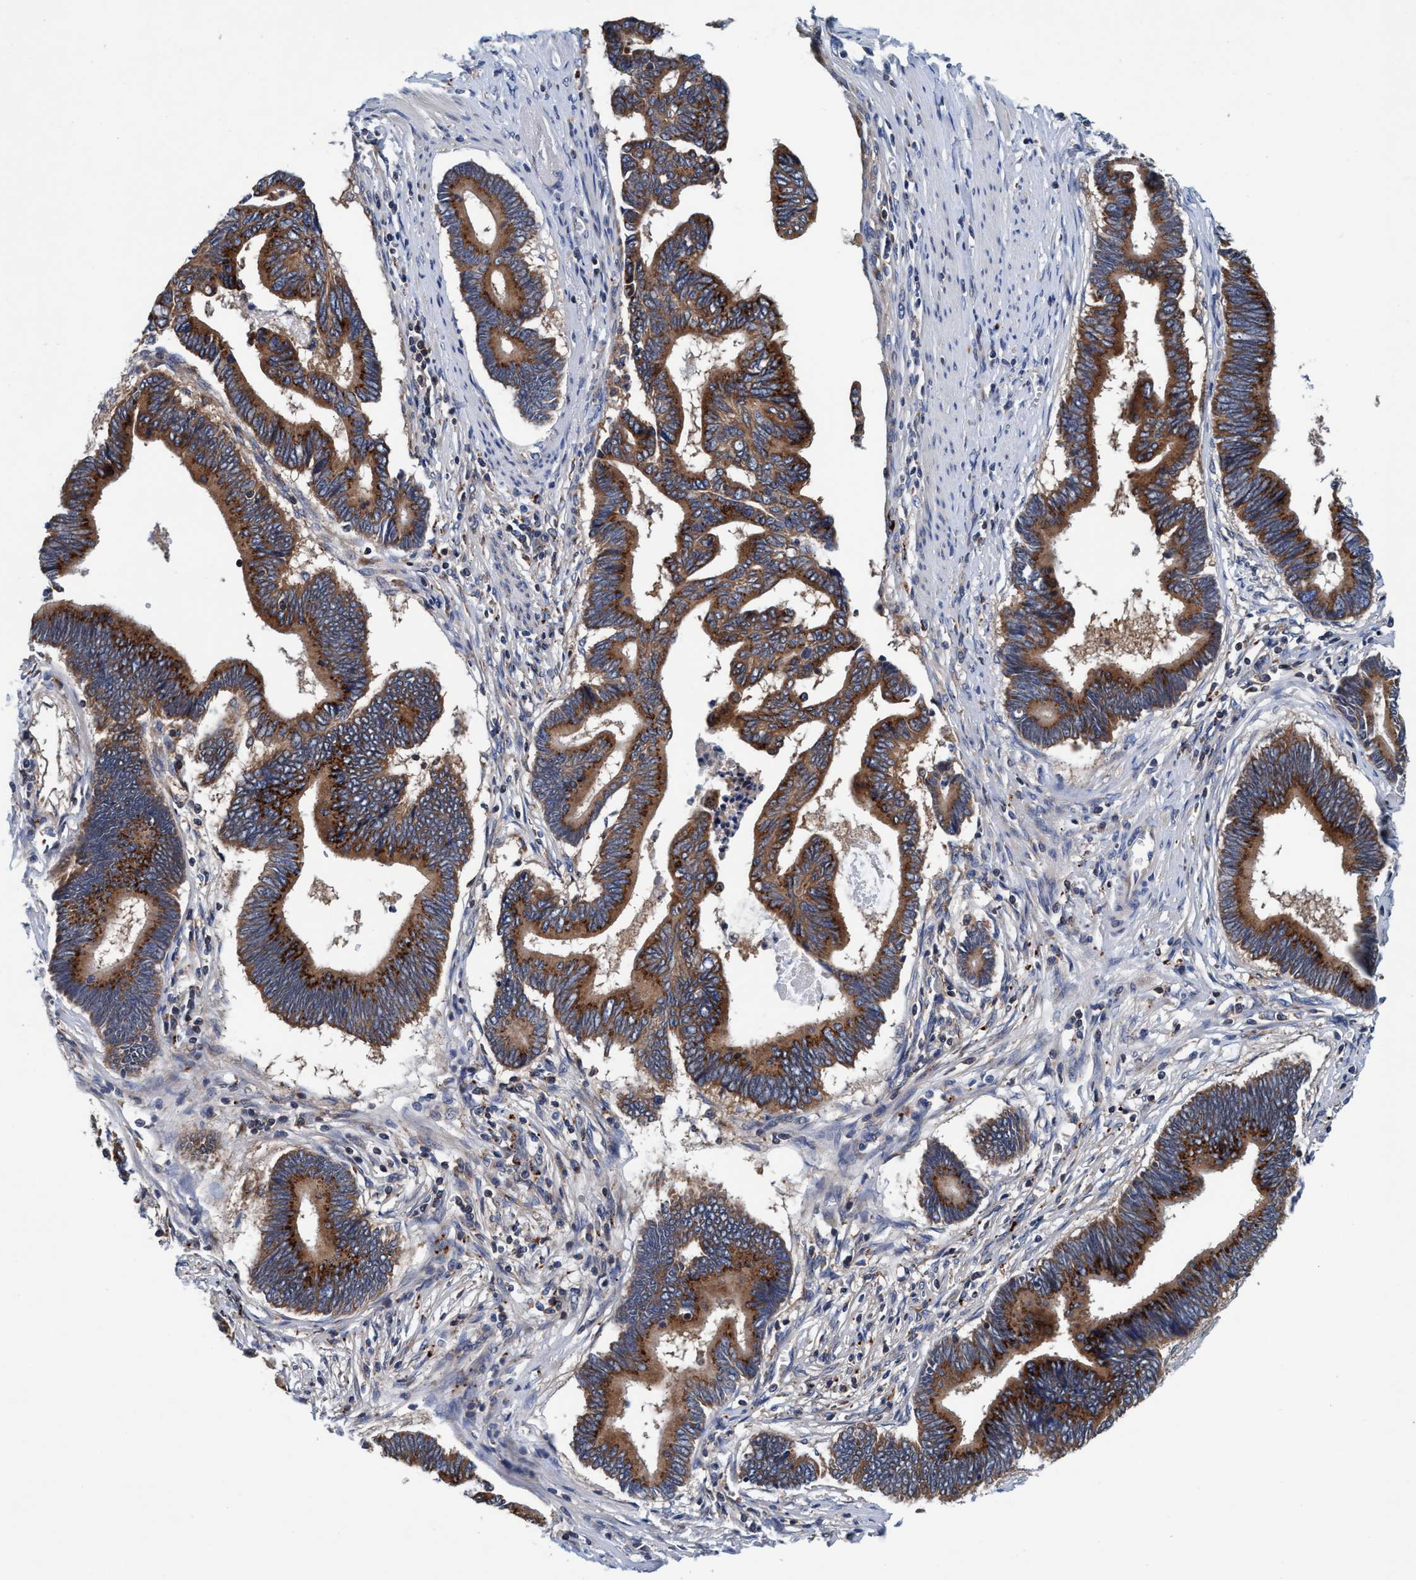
{"staining": {"intensity": "strong", "quantity": ">75%", "location": "cytoplasmic/membranous"}, "tissue": "pancreatic cancer", "cell_type": "Tumor cells", "image_type": "cancer", "snomed": [{"axis": "morphology", "description": "Adenocarcinoma, NOS"}, {"axis": "topography", "description": "Pancreas"}], "caption": "Human pancreatic cancer (adenocarcinoma) stained with a brown dye reveals strong cytoplasmic/membranous positive staining in about >75% of tumor cells.", "gene": "ENDOG", "patient": {"sex": "female", "age": 70}}